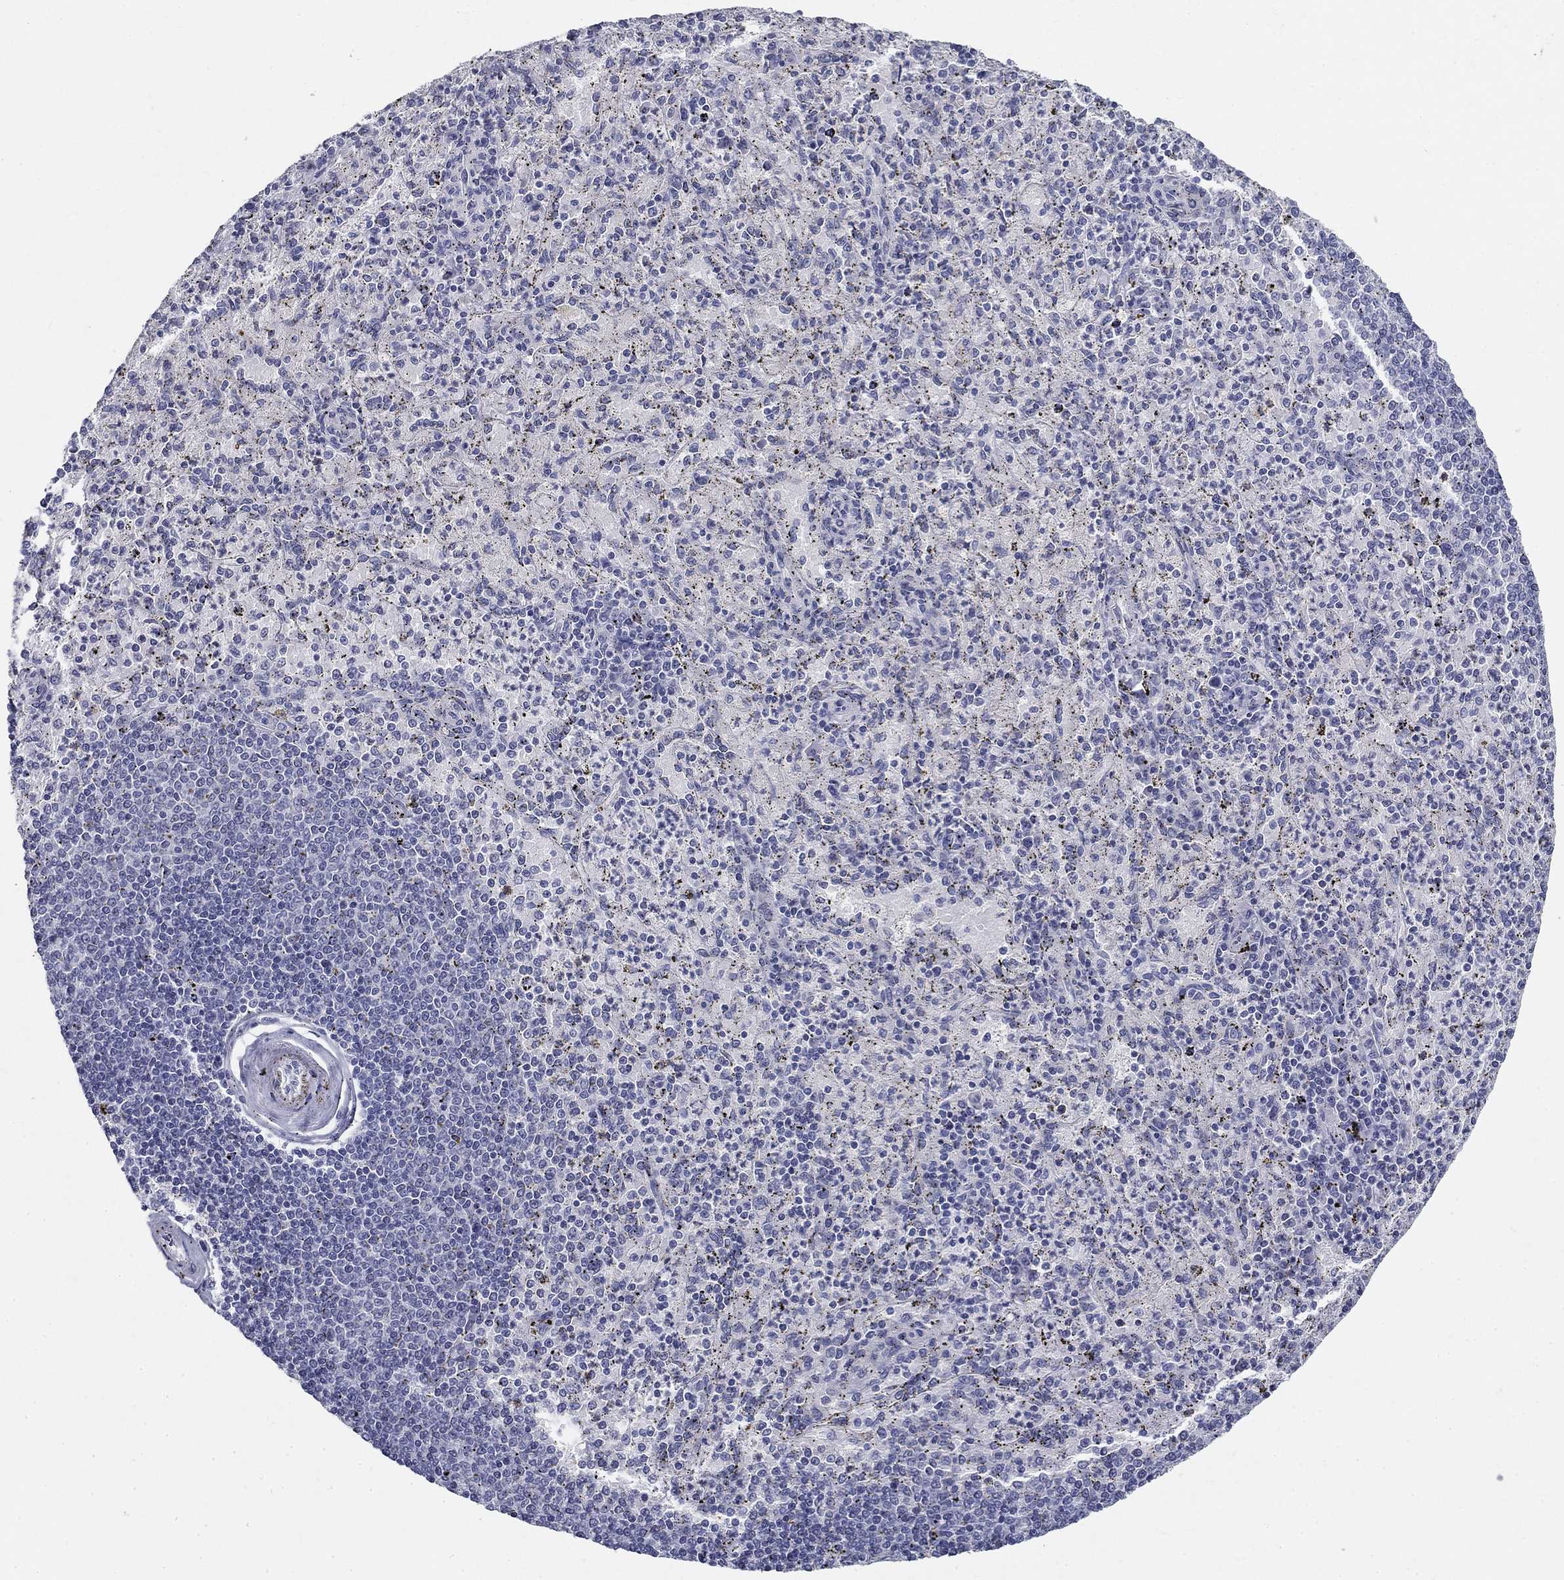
{"staining": {"intensity": "negative", "quantity": "none", "location": "none"}, "tissue": "spleen", "cell_type": "Cells in red pulp", "image_type": "normal", "snomed": [{"axis": "morphology", "description": "Normal tissue, NOS"}, {"axis": "topography", "description": "Spleen"}], "caption": "A histopathology image of human spleen is negative for staining in cells in red pulp. (Stains: DAB immunohistochemistry (IHC) with hematoxylin counter stain, Microscopy: brightfield microscopy at high magnification).", "gene": "GALNTL5", "patient": {"sex": "male", "age": 60}}